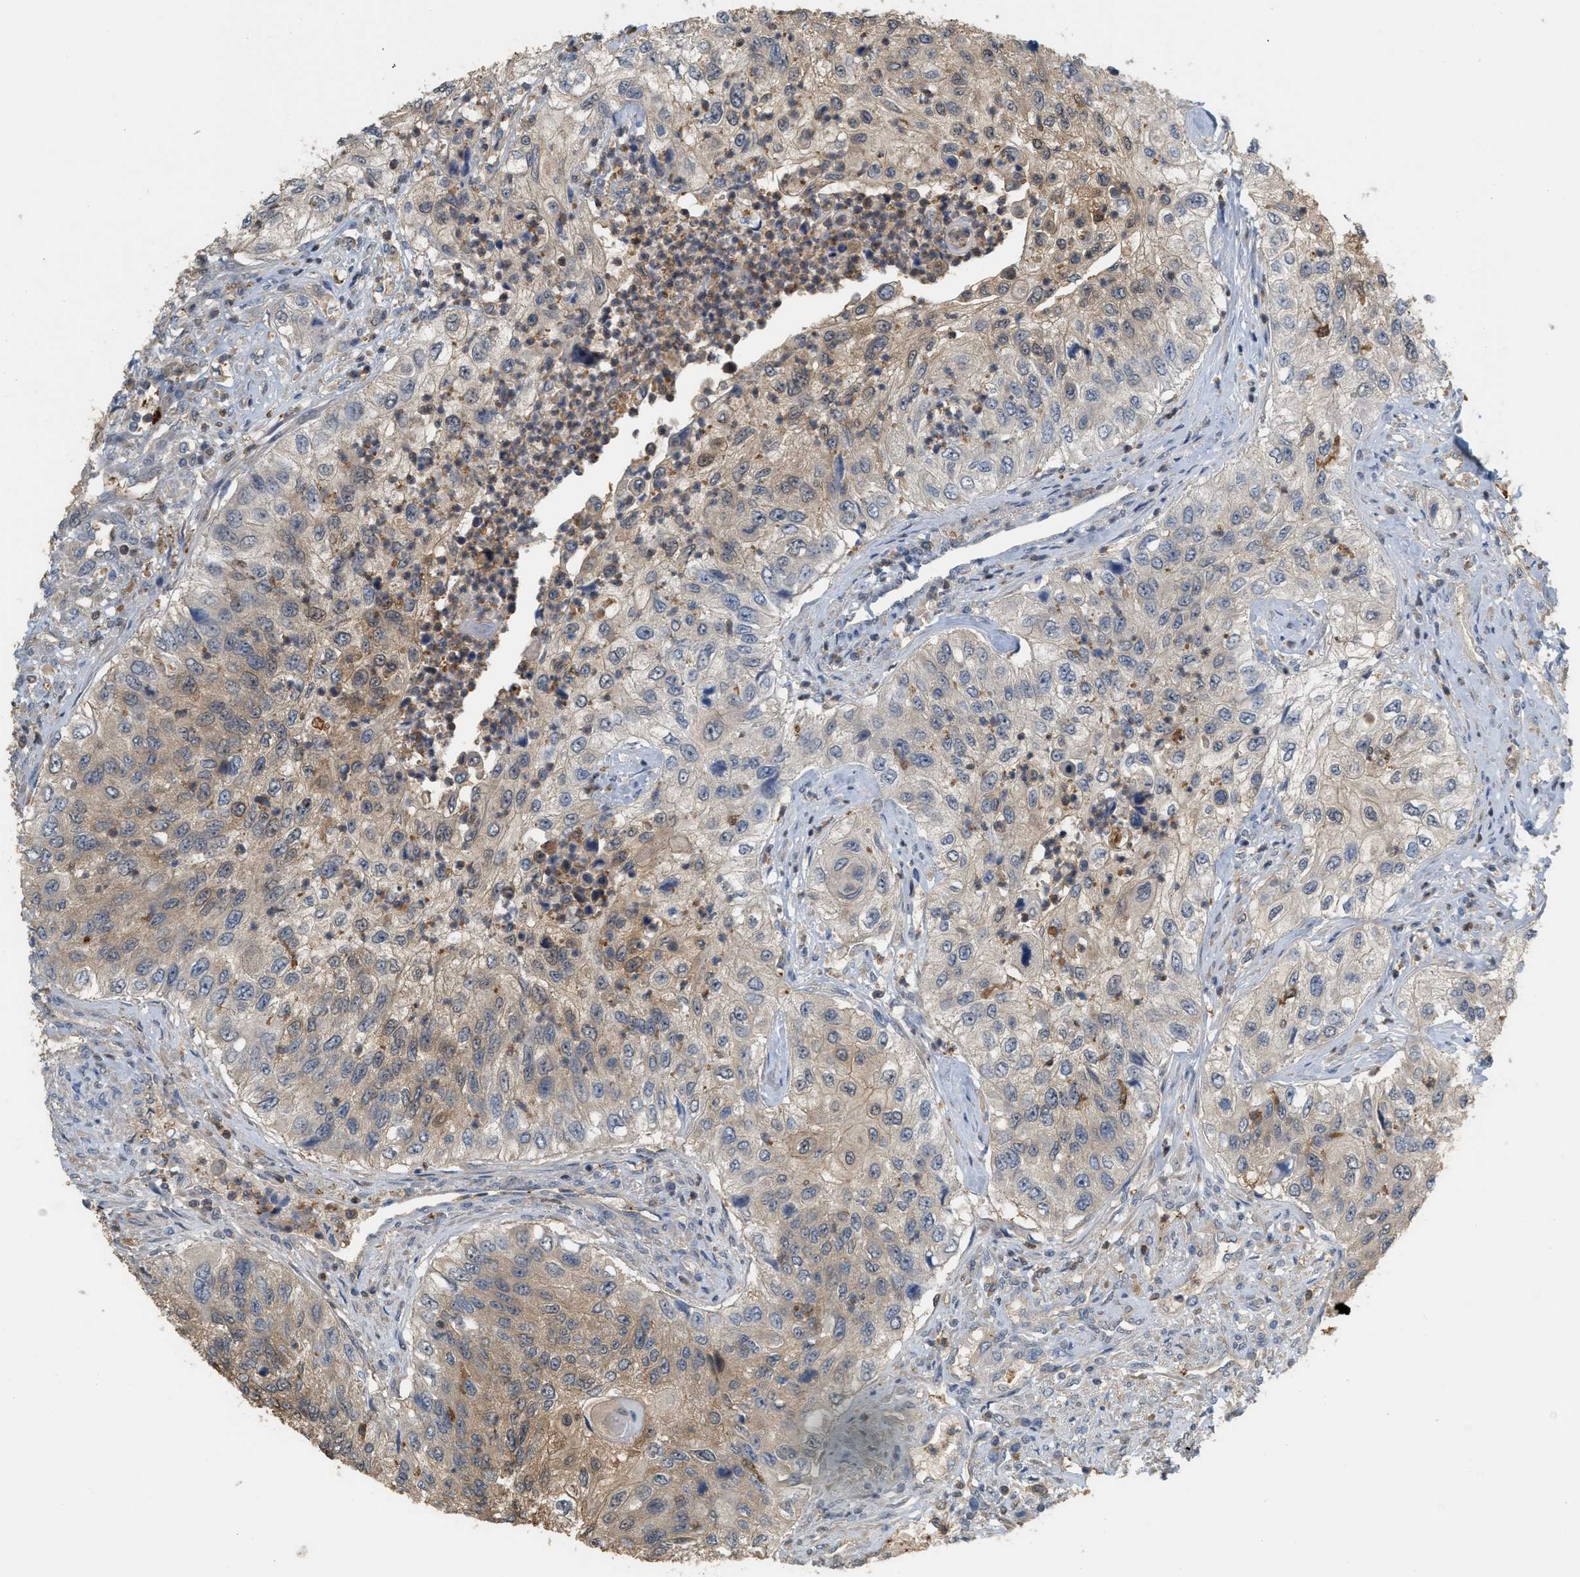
{"staining": {"intensity": "weak", "quantity": "25%-75%", "location": "cytoplasmic/membranous"}, "tissue": "urothelial cancer", "cell_type": "Tumor cells", "image_type": "cancer", "snomed": [{"axis": "morphology", "description": "Urothelial carcinoma, High grade"}, {"axis": "topography", "description": "Urinary bladder"}], "caption": "High-power microscopy captured an immunohistochemistry (IHC) histopathology image of high-grade urothelial carcinoma, revealing weak cytoplasmic/membranous expression in approximately 25%-75% of tumor cells.", "gene": "MTPN", "patient": {"sex": "female", "age": 60}}